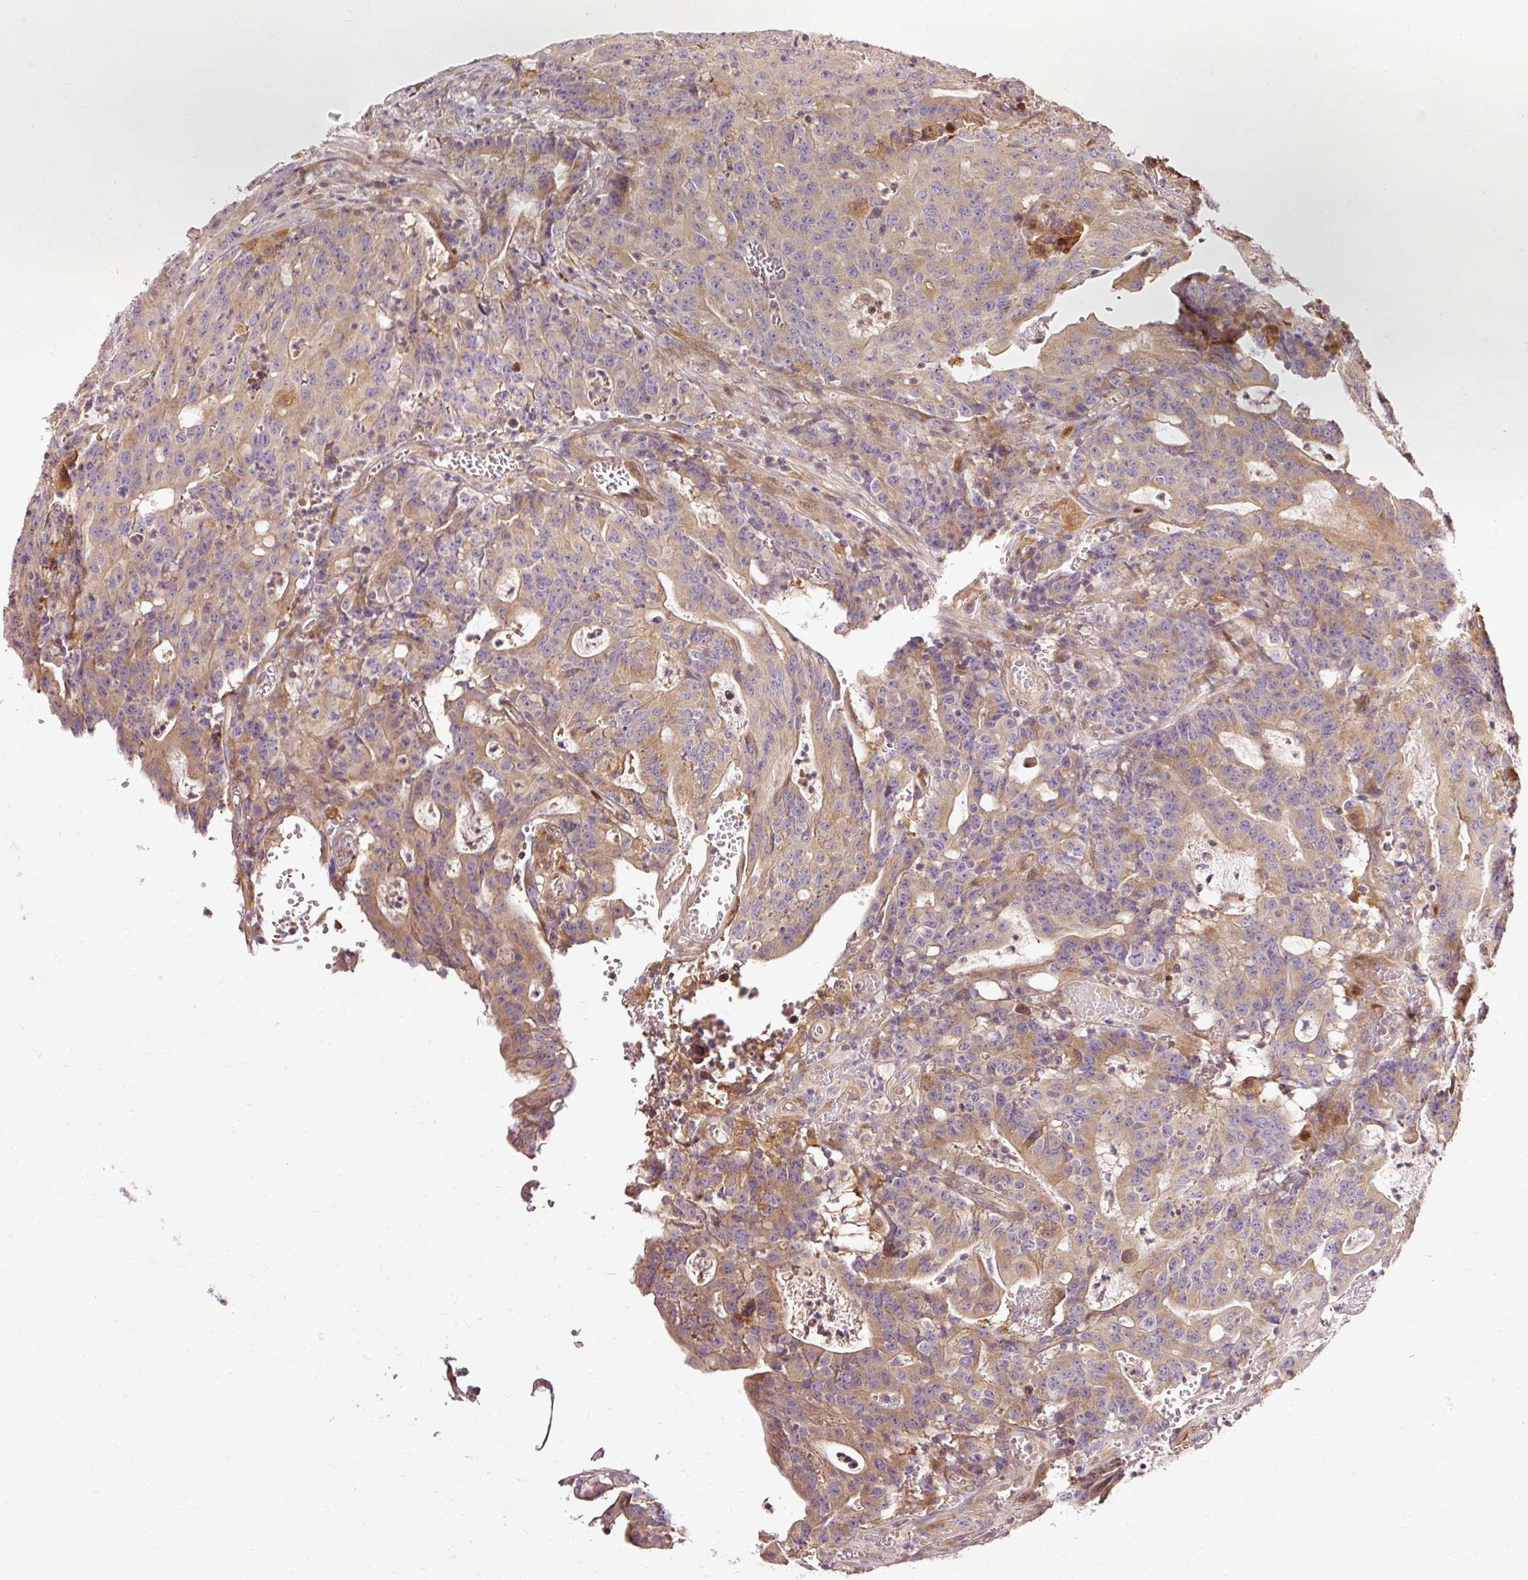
{"staining": {"intensity": "moderate", "quantity": ">75%", "location": "cytoplasmic/membranous"}, "tissue": "colorectal cancer", "cell_type": "Tumor cells", "image_type": "cancer", "snomed": [{"axis": "morphology", "description": "Adenocarcinoma, NOS"}, {"axis": "topography", "description": "Colon"}], "caption": "DAB immunohistochemical staining of adenocarcinoma (colorectal) shows moderate cytoplasmic/membranous protein staining in approximately >75% of tumor cells.", "gene": "NAPA", "patient": {"sex": "male", "age": 83}}